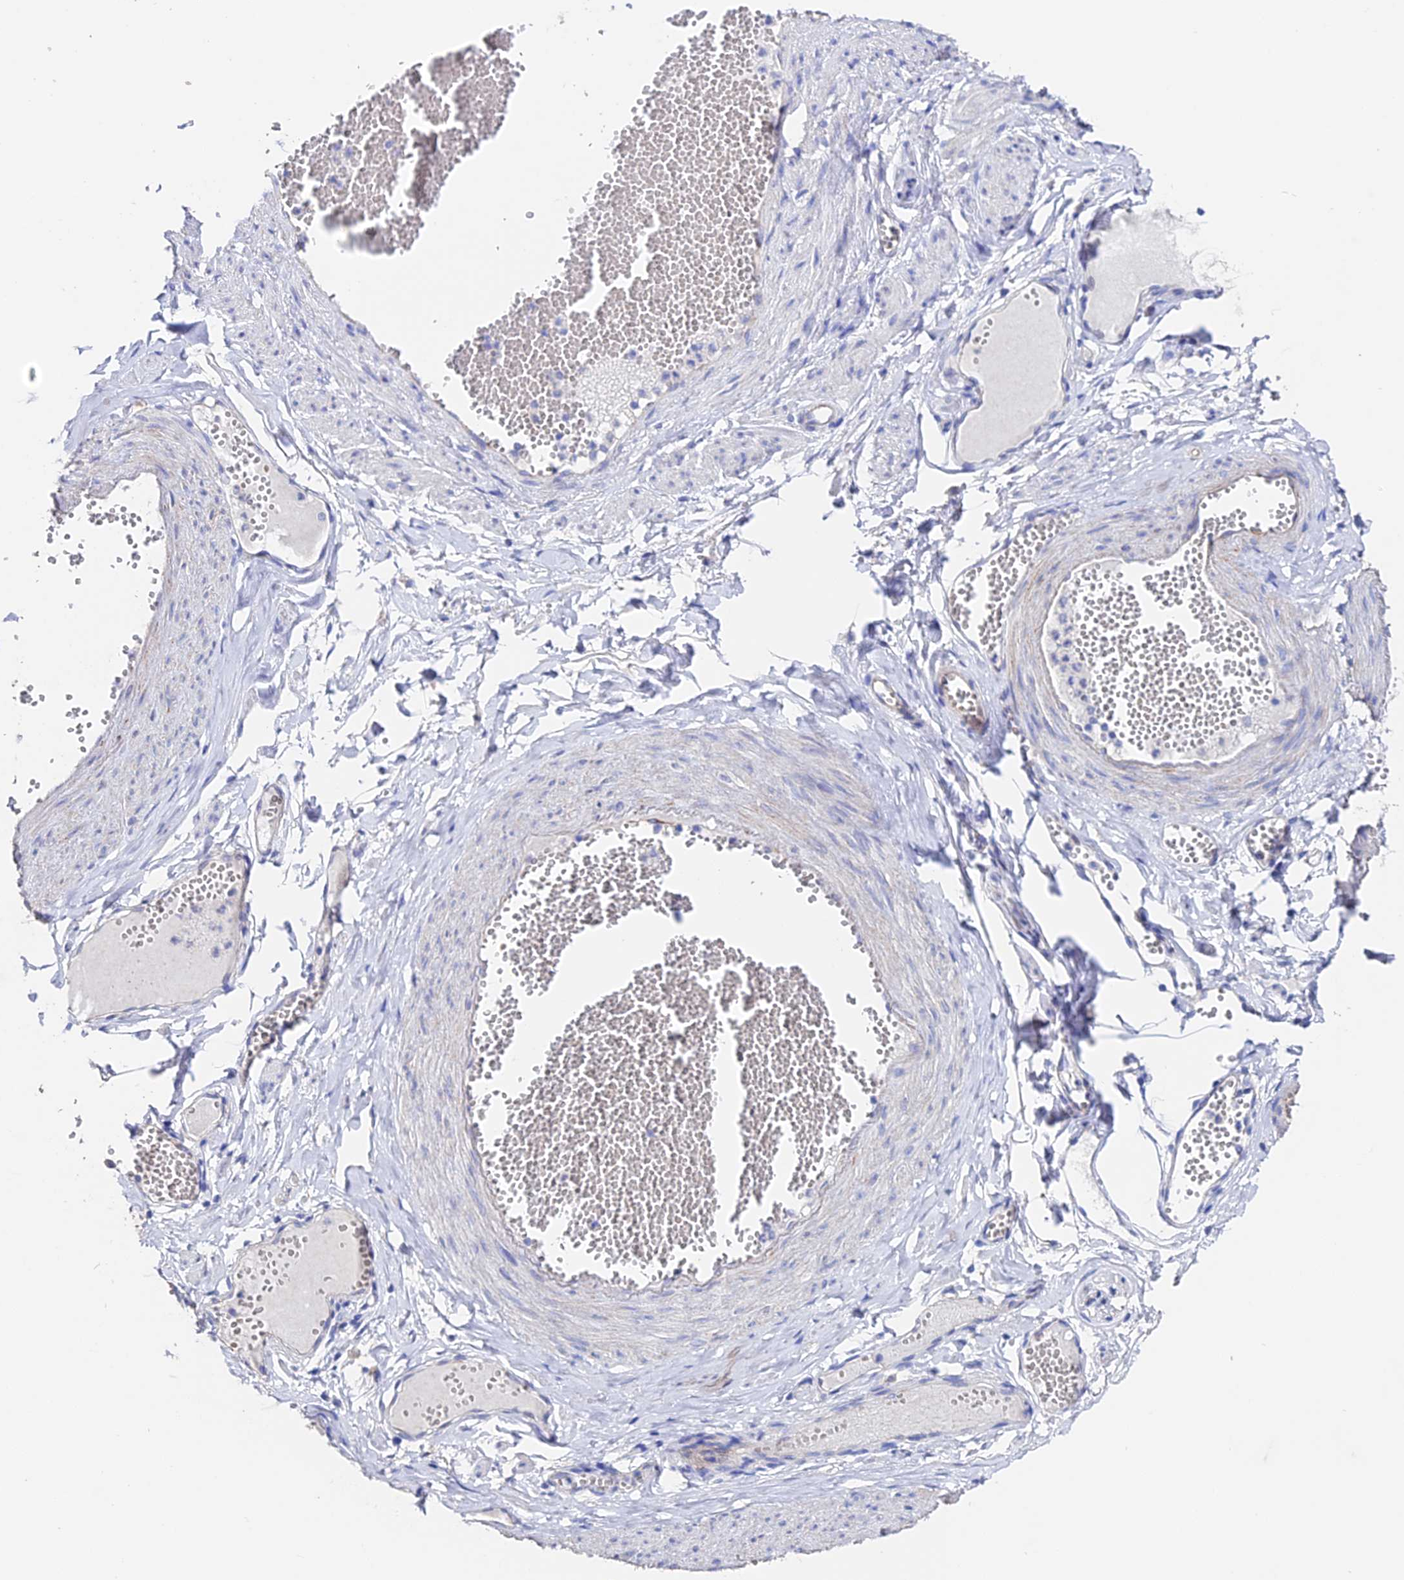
{"staining": {"intensity": "weak", "quantity": "25%-75%", "location": "cytoplasmic/membranous"}, "tissue": "adipose tissue", "cell_type": "Adipocytes", "image_type": "normal", "snomed": [{"axis": "morphology", "description": "Normal tissue, NOS"}, {"axis": "topography", "description": "Smooth muscle"}, {"axis": "topography", "description": "Peripheral nerve tissue"}], "caption": "This histopathology image exhibits normal adipose tissue stained with IHC to label a protein in brown. The cytoplasmic/membranous of adipocytes show weak positivity for the protein. Nuclei are counter-stained blue.", "gene": "ESM1", "patient": {"sex": "female", "age": 39}}